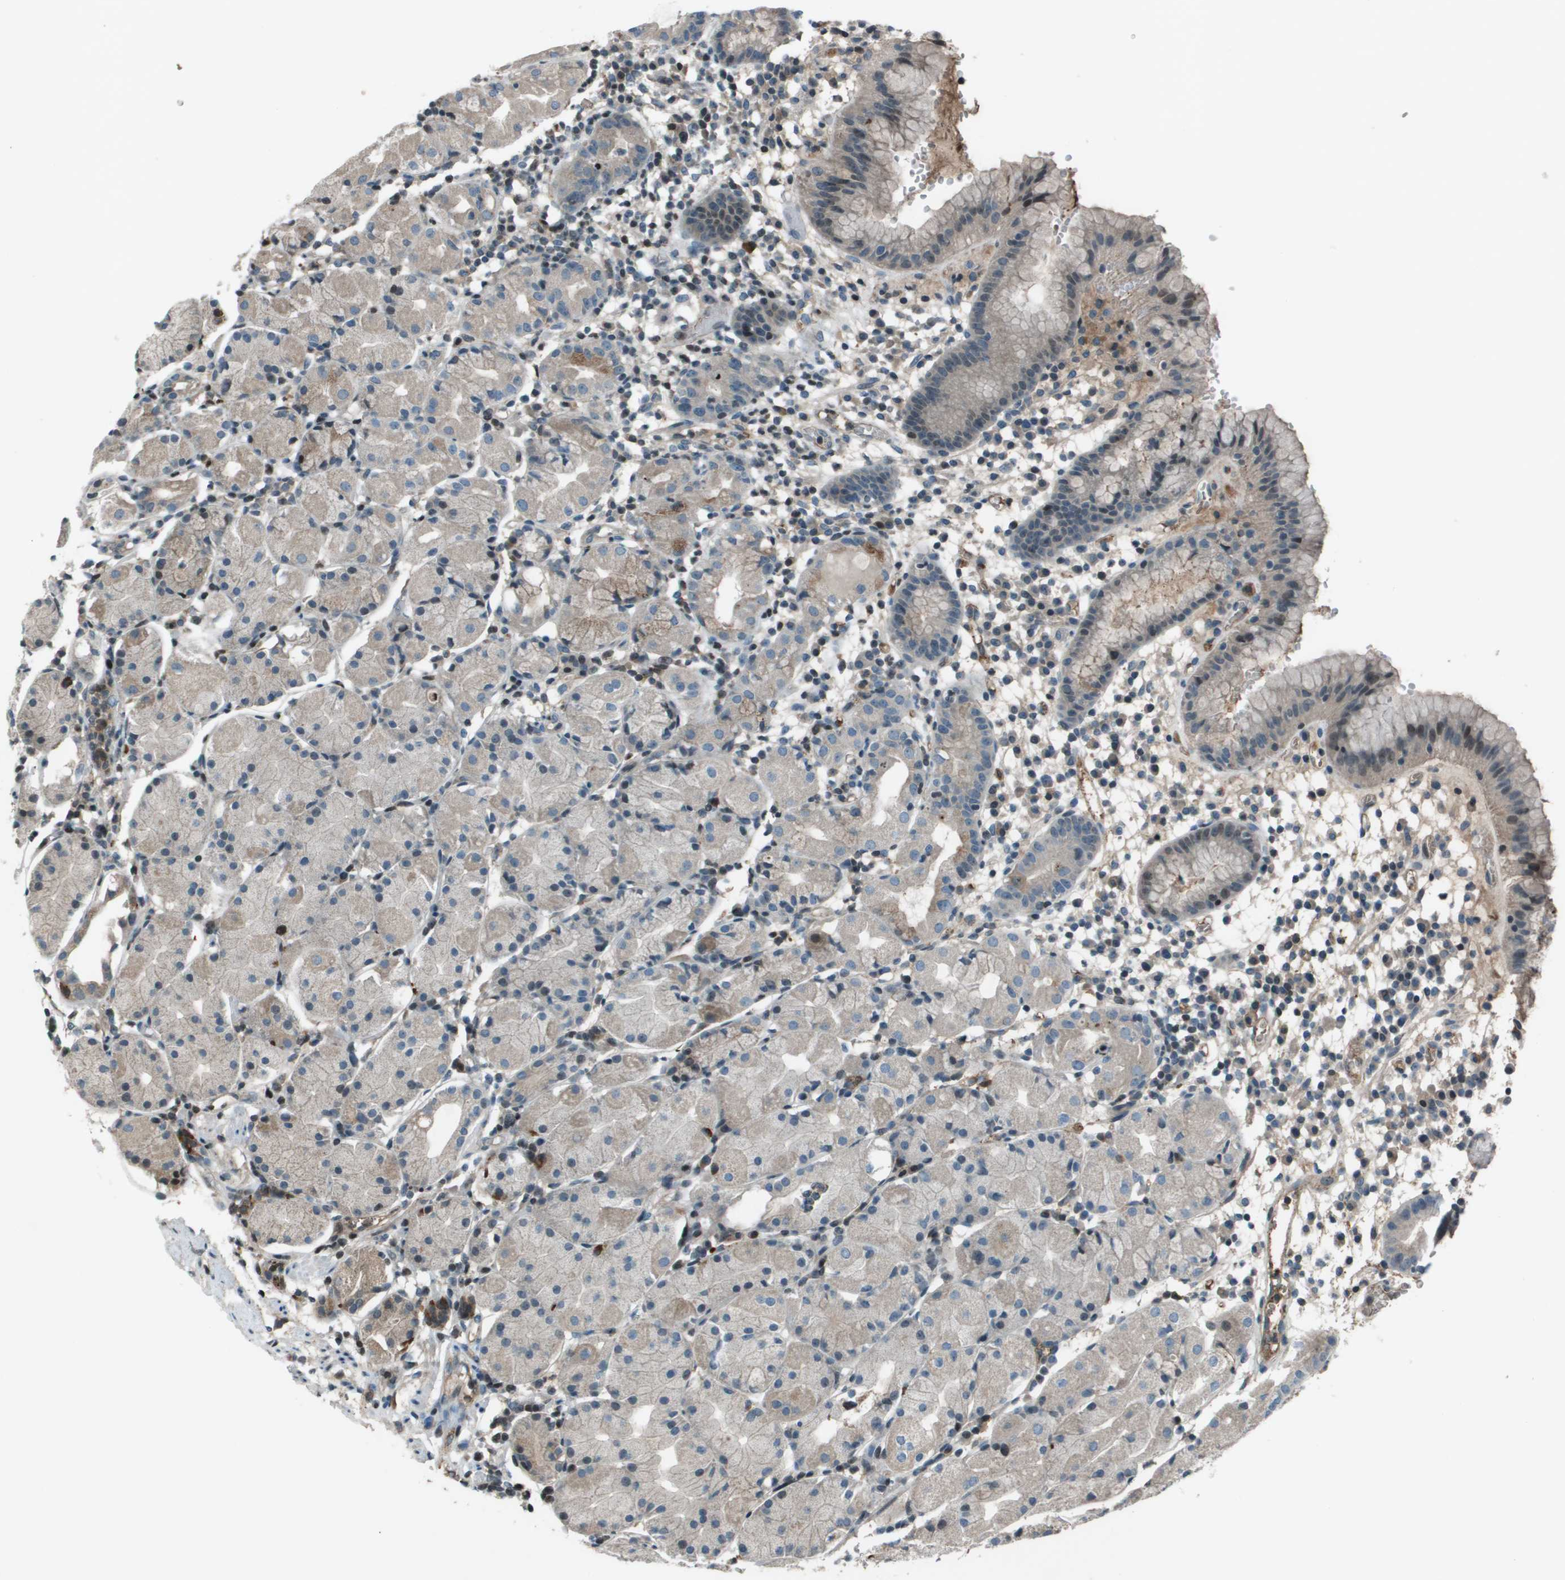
{"staining": {"intensity": "weak", "quantity": "<25%", "location": "cytoplasmic/membranous"}, "tissue": "stomach", "cell_type": "Glandular cells", "image_type": "normal", "snomed": [{"axis": "morphology", "description": "Normal tissue, NOS"}, {"axis": "topography", "description": "Stomach"}, {"axis": "topography", "description": "Stomach, lower"}], "caption": "IHC histopathology image of unremarkable human stomach stained for a protein (brown), which shows no positivity in glandular cells.", "gene": "CXCL12", "patient": {"sex": "female", "age": 75}}